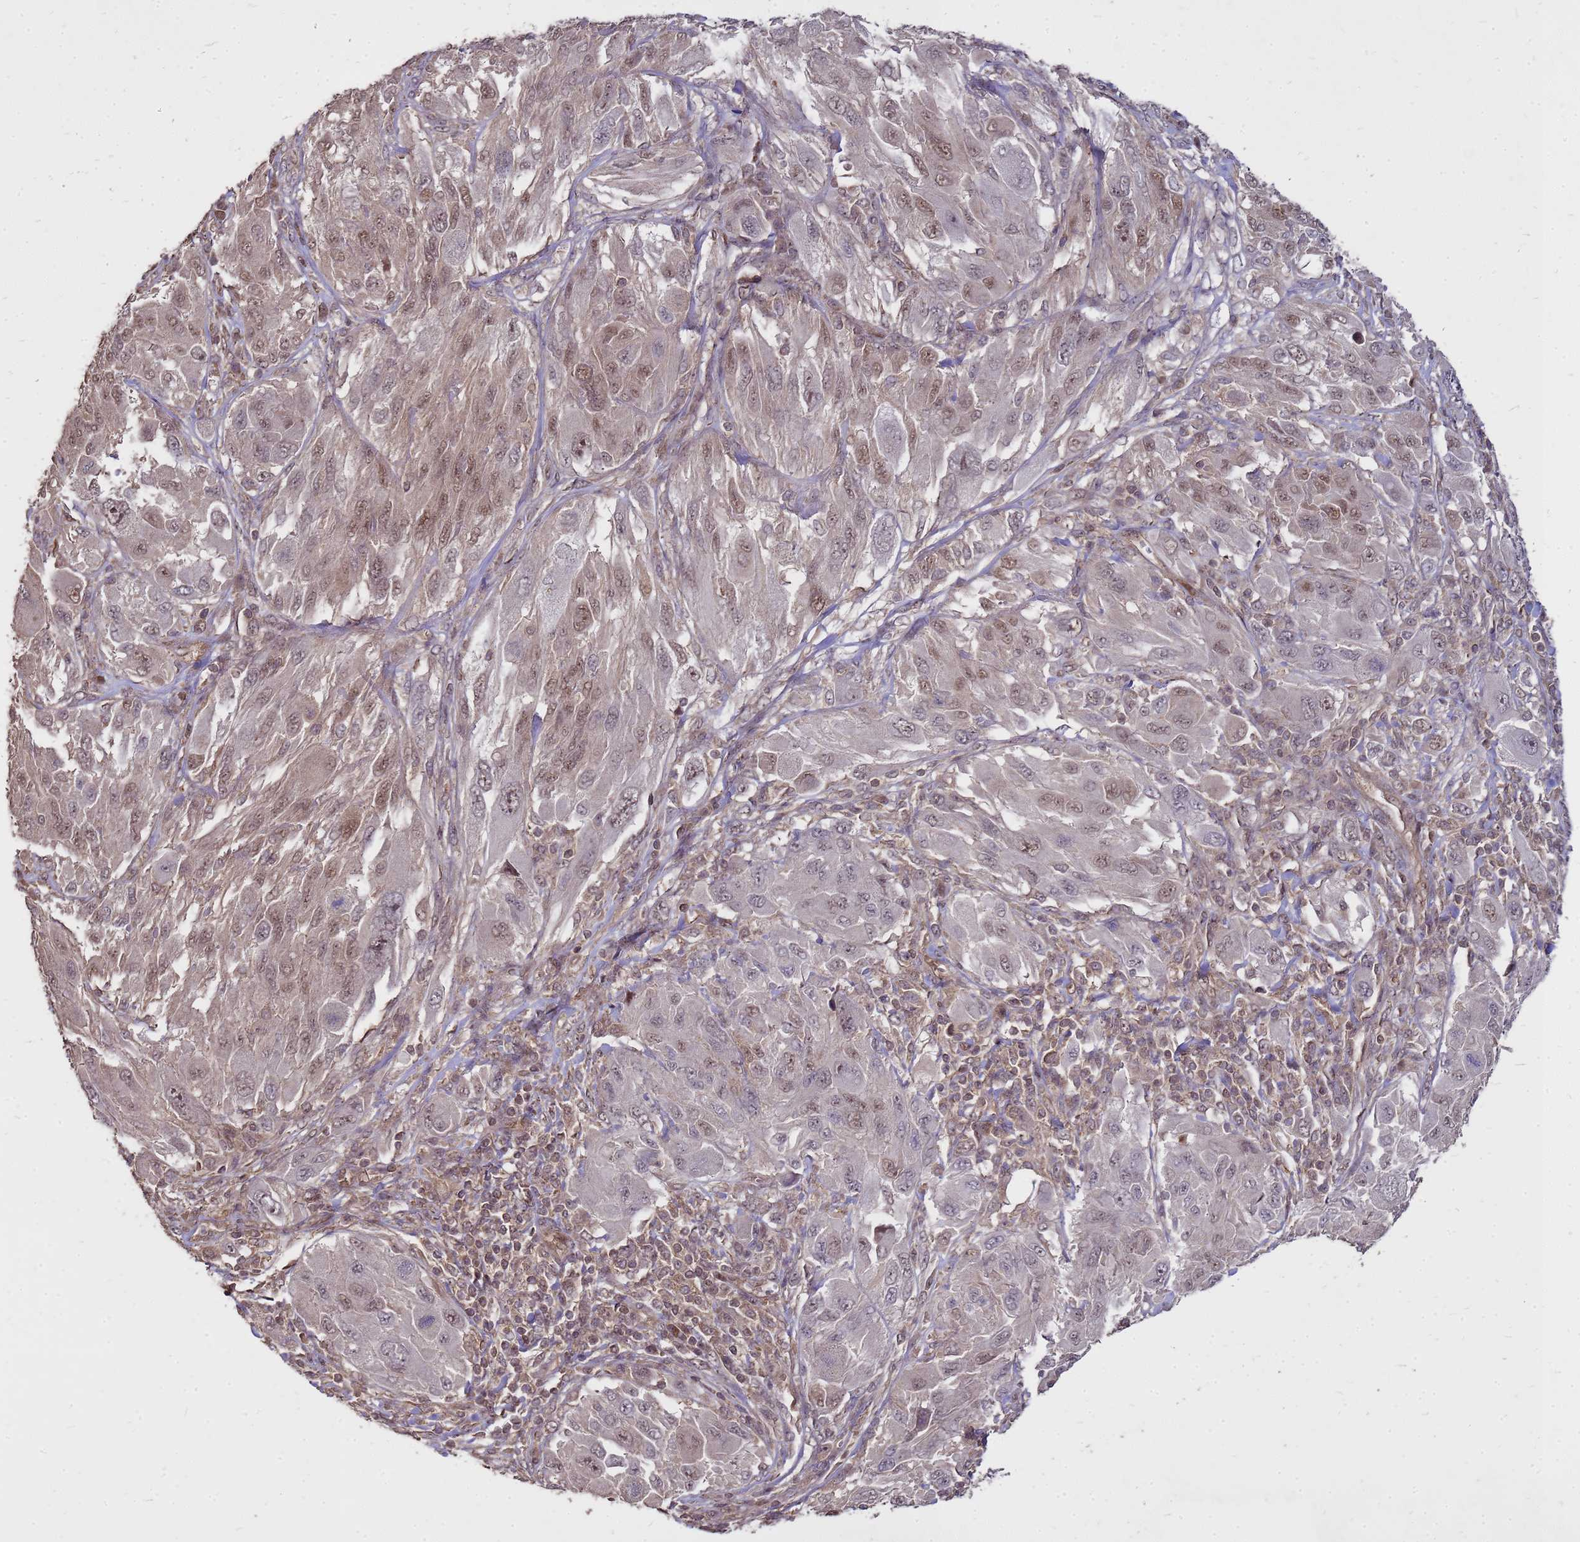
{"staining": {"intensity": "moderate", "quantity": "<25%", "location": "nuclear"}, "tissue": "melanoma", "cell_type": "Tumor cells", "image_type": "cancer", "snomed": [{"axis": "morphology", "description": "Malignant melanoma, NOS"}, {"axis": "topography", "description": "Skin"}], "caption": "Protein expression analysis of human malignant melanoma reveals moderate nuclear staining in about <25% of tumor cells.", "gene": "CRBN", "patient": {"sex": "female", "age": 91}}